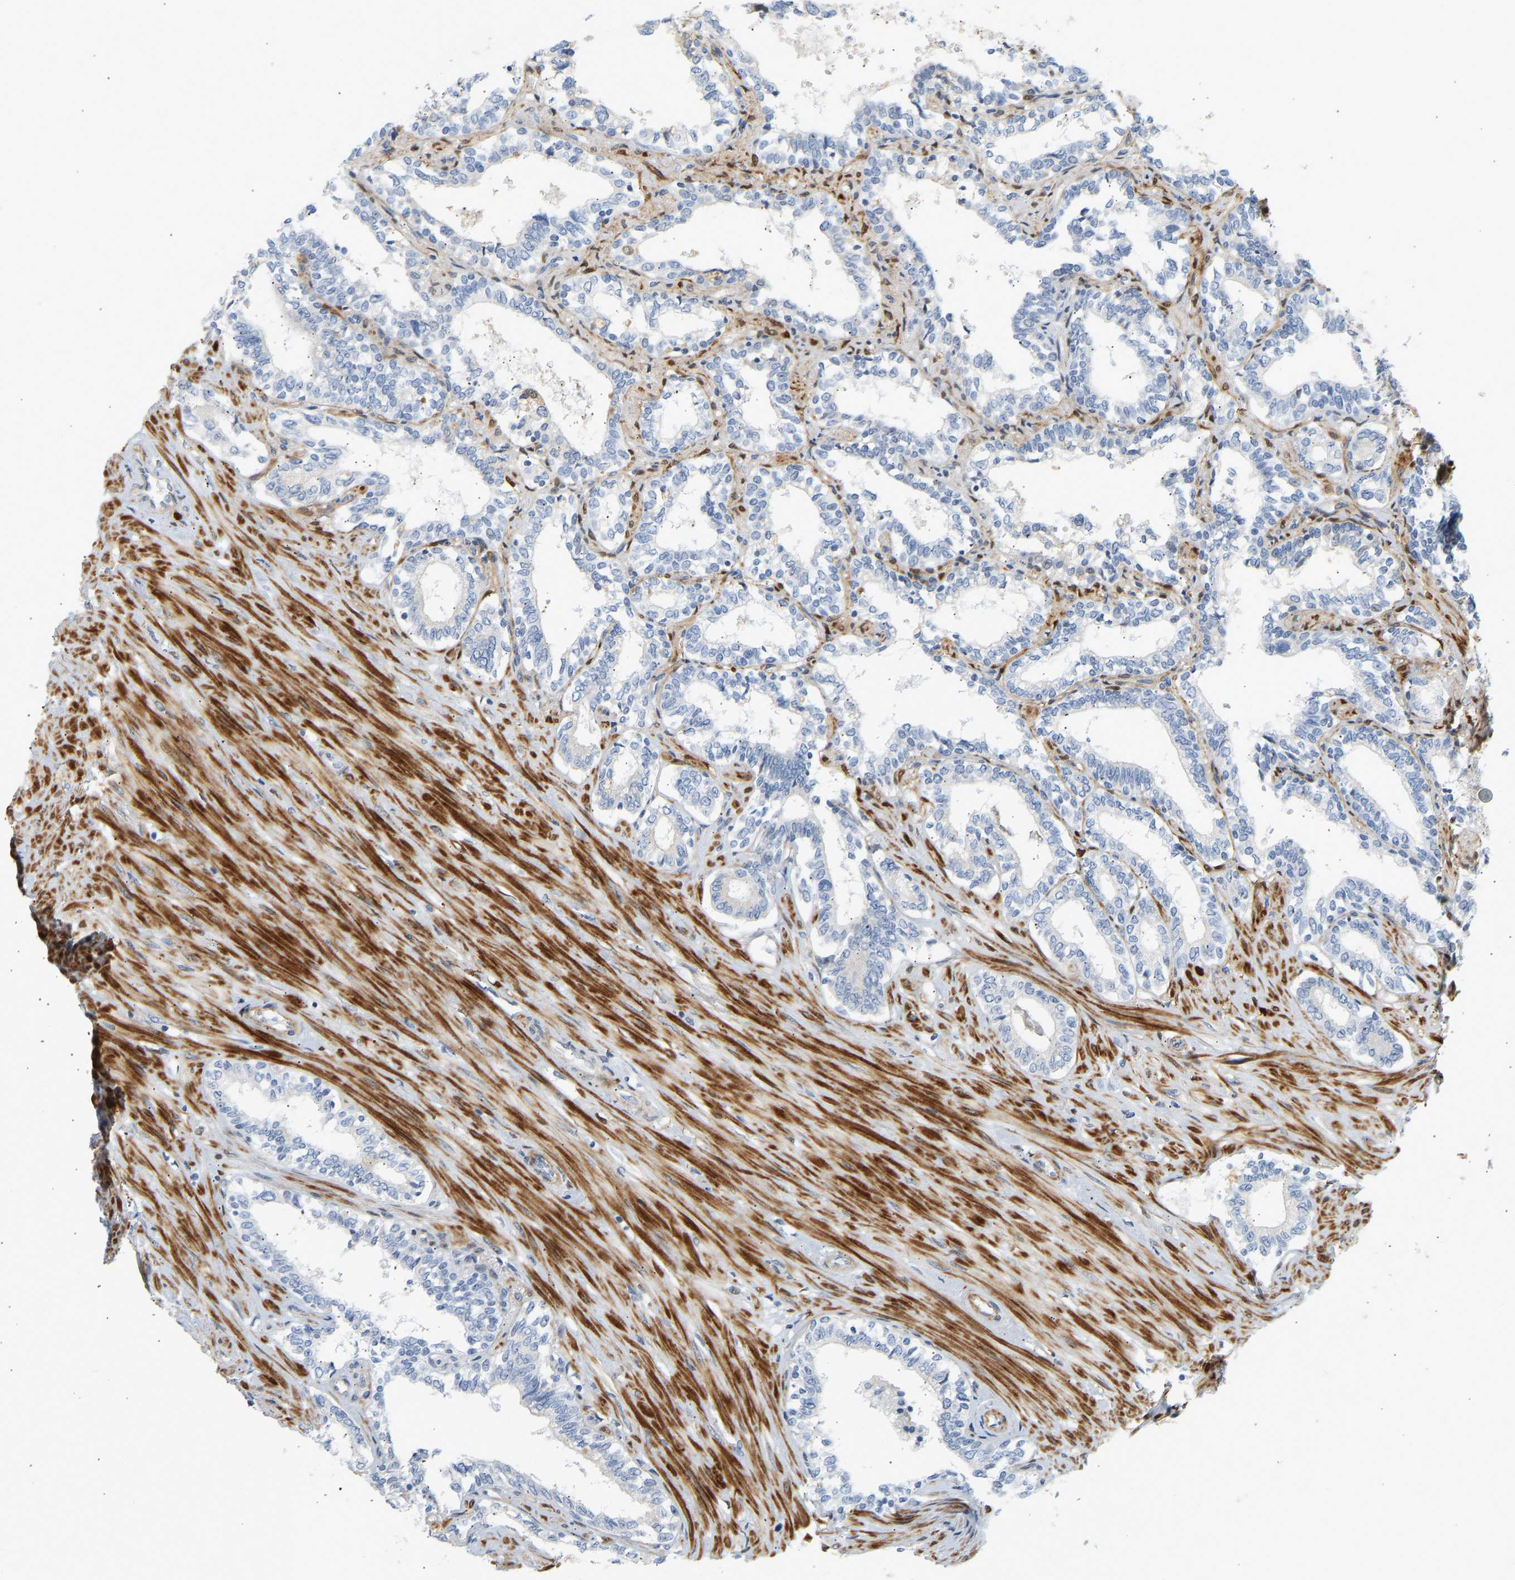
{"staining": {"intensity": "weak", "quantity": "25%-75%", "location": "cytoplasmic/membranous"}, "tissue": "seminal vesicle", "cell_type": "Glandular cells", "image_type": "normal", "snomed": [{"axis": "morphology", "description": "Normal tissue, NOS"}, {"axis": "morphology", "description": "Adenocarcinoma, High grade"}, {"axis": "topography", "description": "Prostate"}, {"axis": "topography", "description": "Seminal veicle"}], "caption": "Weak cytoplasmic/membranous expression is present in about 25%-75% of glandular cells in unremarkable seminal vesicle.", "gene": "SLC30A7", "patient": {"sex": "male", "age": 55}}